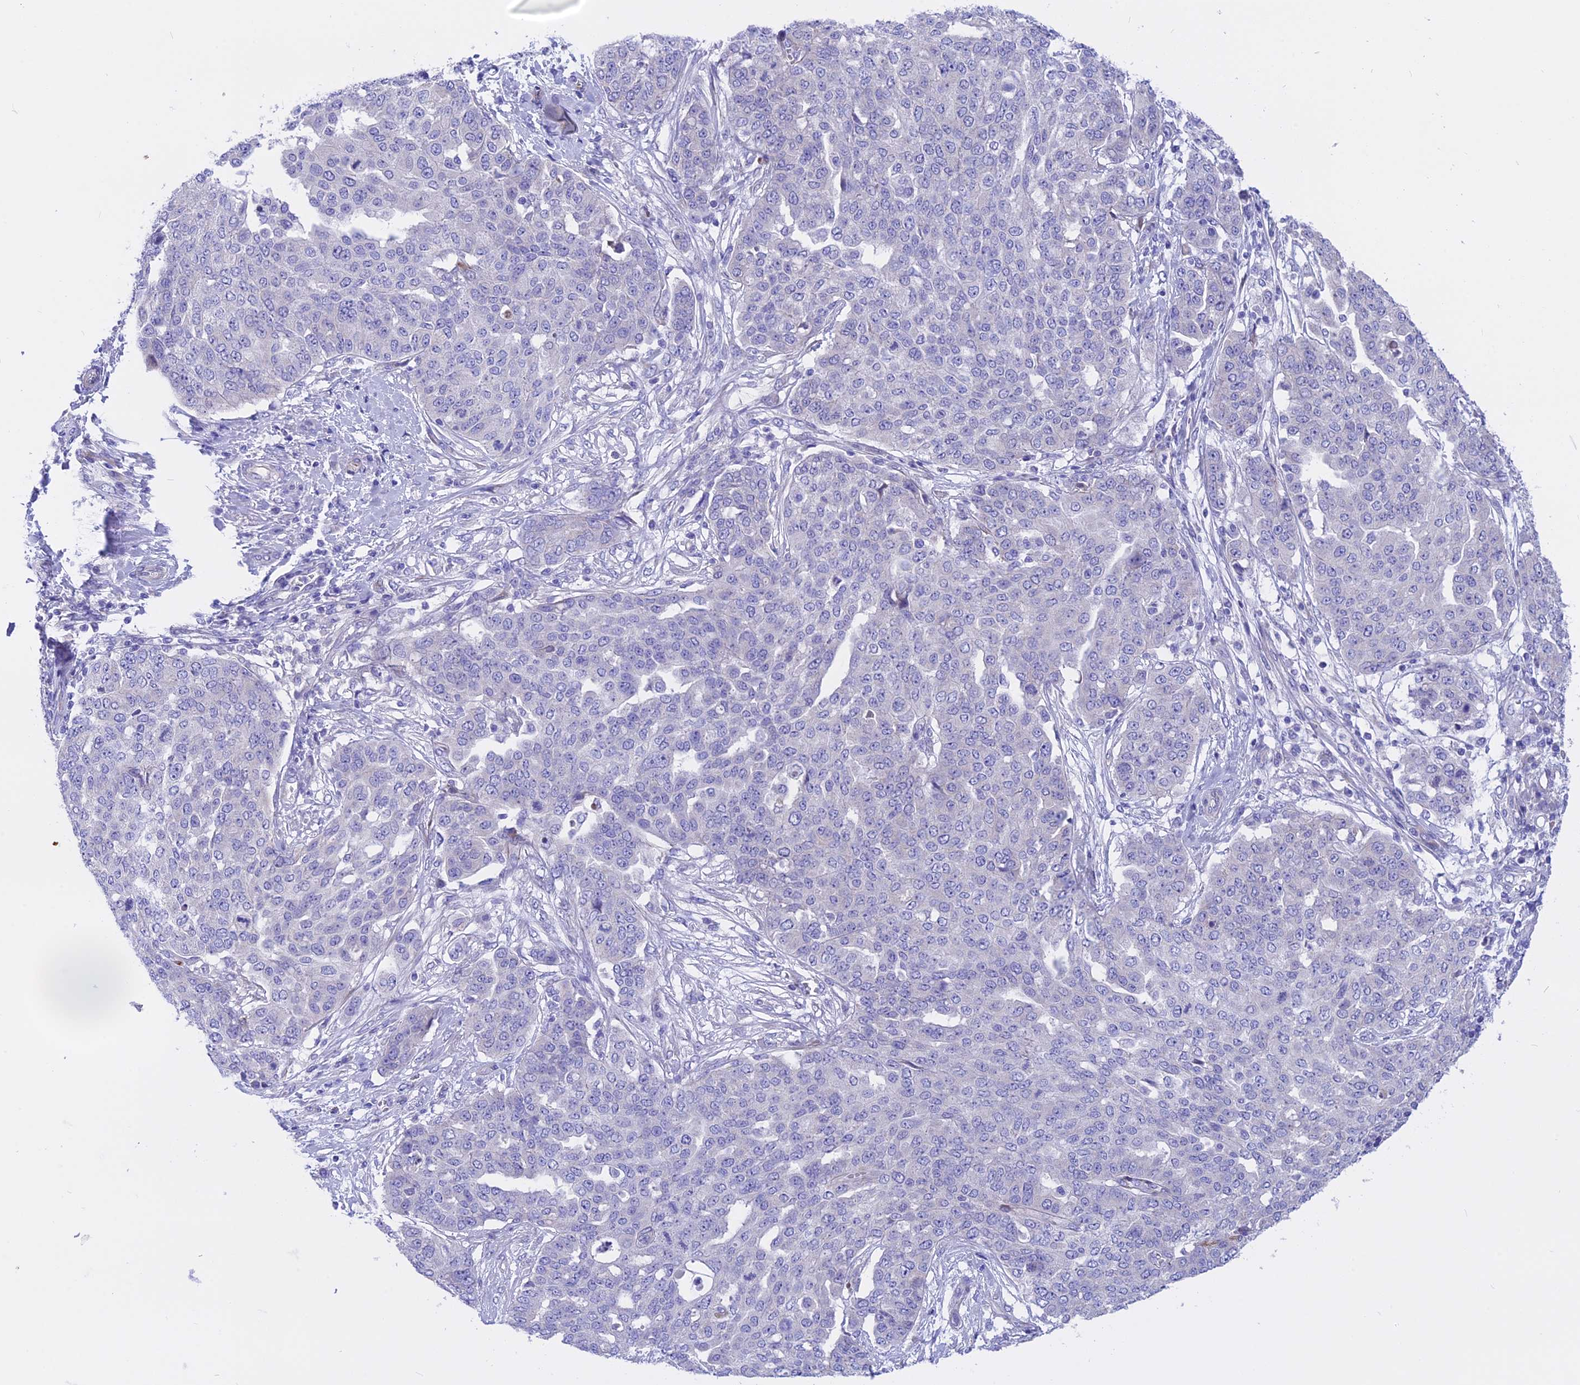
{"staining": {"intensity": "negative", "quantity": "none", "location": "none"}, "tissue": "ovarian cancer", "cell_type": "Tumor cells", "image_type": "cancer", "snomed": [{"axis": "morphology", "description": "Cystadenocarcinoma, serous, NOS"}, {"axis": "topography", "description": "Soft tissue"}, {"axis": "topography", "description": "Ovary"}], "caption": "This image is of serous cystadenocarcinoma (ovarian) stained with immunohistochemistry (IHC) to label a protein in brown with the nuclei are counter-stained blue. There is no expression in tumor cells.", "gene": "TMEM138", "patient": {"sex": "female", "age": 57}}